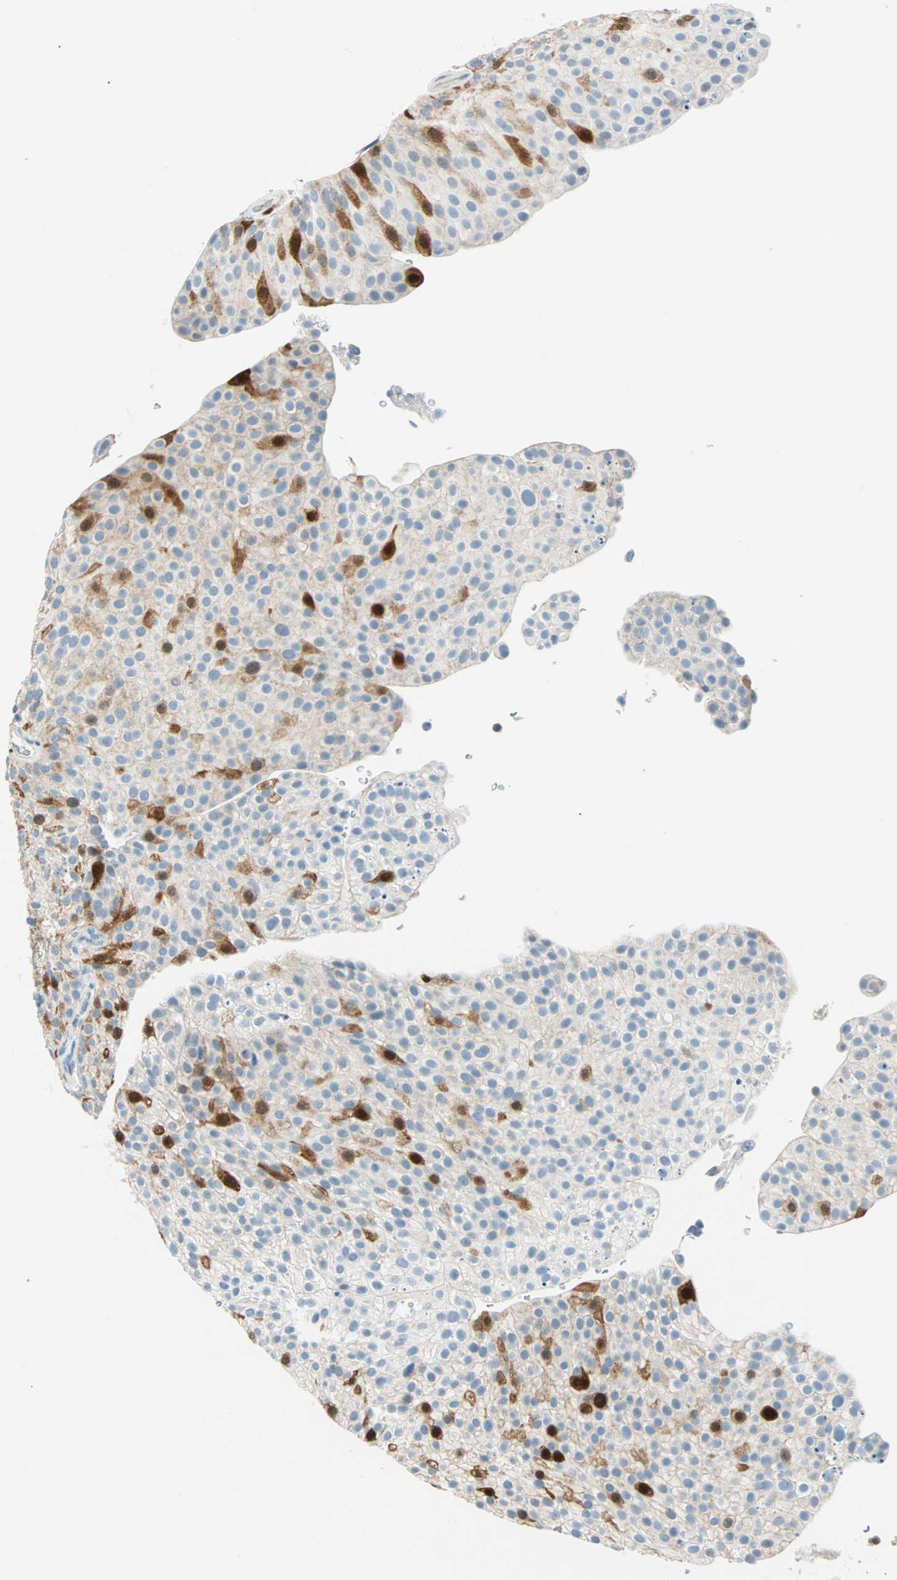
{"staining": {"intensity": "strong", "quantity": "<25%", "location": "cytoplasmic/membranous,nuclear"}, "tissue": "urothelial cancer", "cell_type": "Tumor cells", "image_type": "cancer", "snomed": [{"axis": "morphology", "description": "Urothelial carcinoma, Low grade"}, {"axis": "topography", "description": "Smooth muscle"}, {"axis": "topography", "description": "Urinary bladder"}], "caption": "A medium amount of strong cytoplasmic/membranous and nuclear expression is appreciated in about <25% of tumor cells in urothelial carcinoma (low-grade) tissue. Using DAB (brown) and hematoxylin (blue) stains, captured at high magnification using brightfield microscopy.", "gene": "PTTG1", "patient": {"sex": "male", "age": 60}}